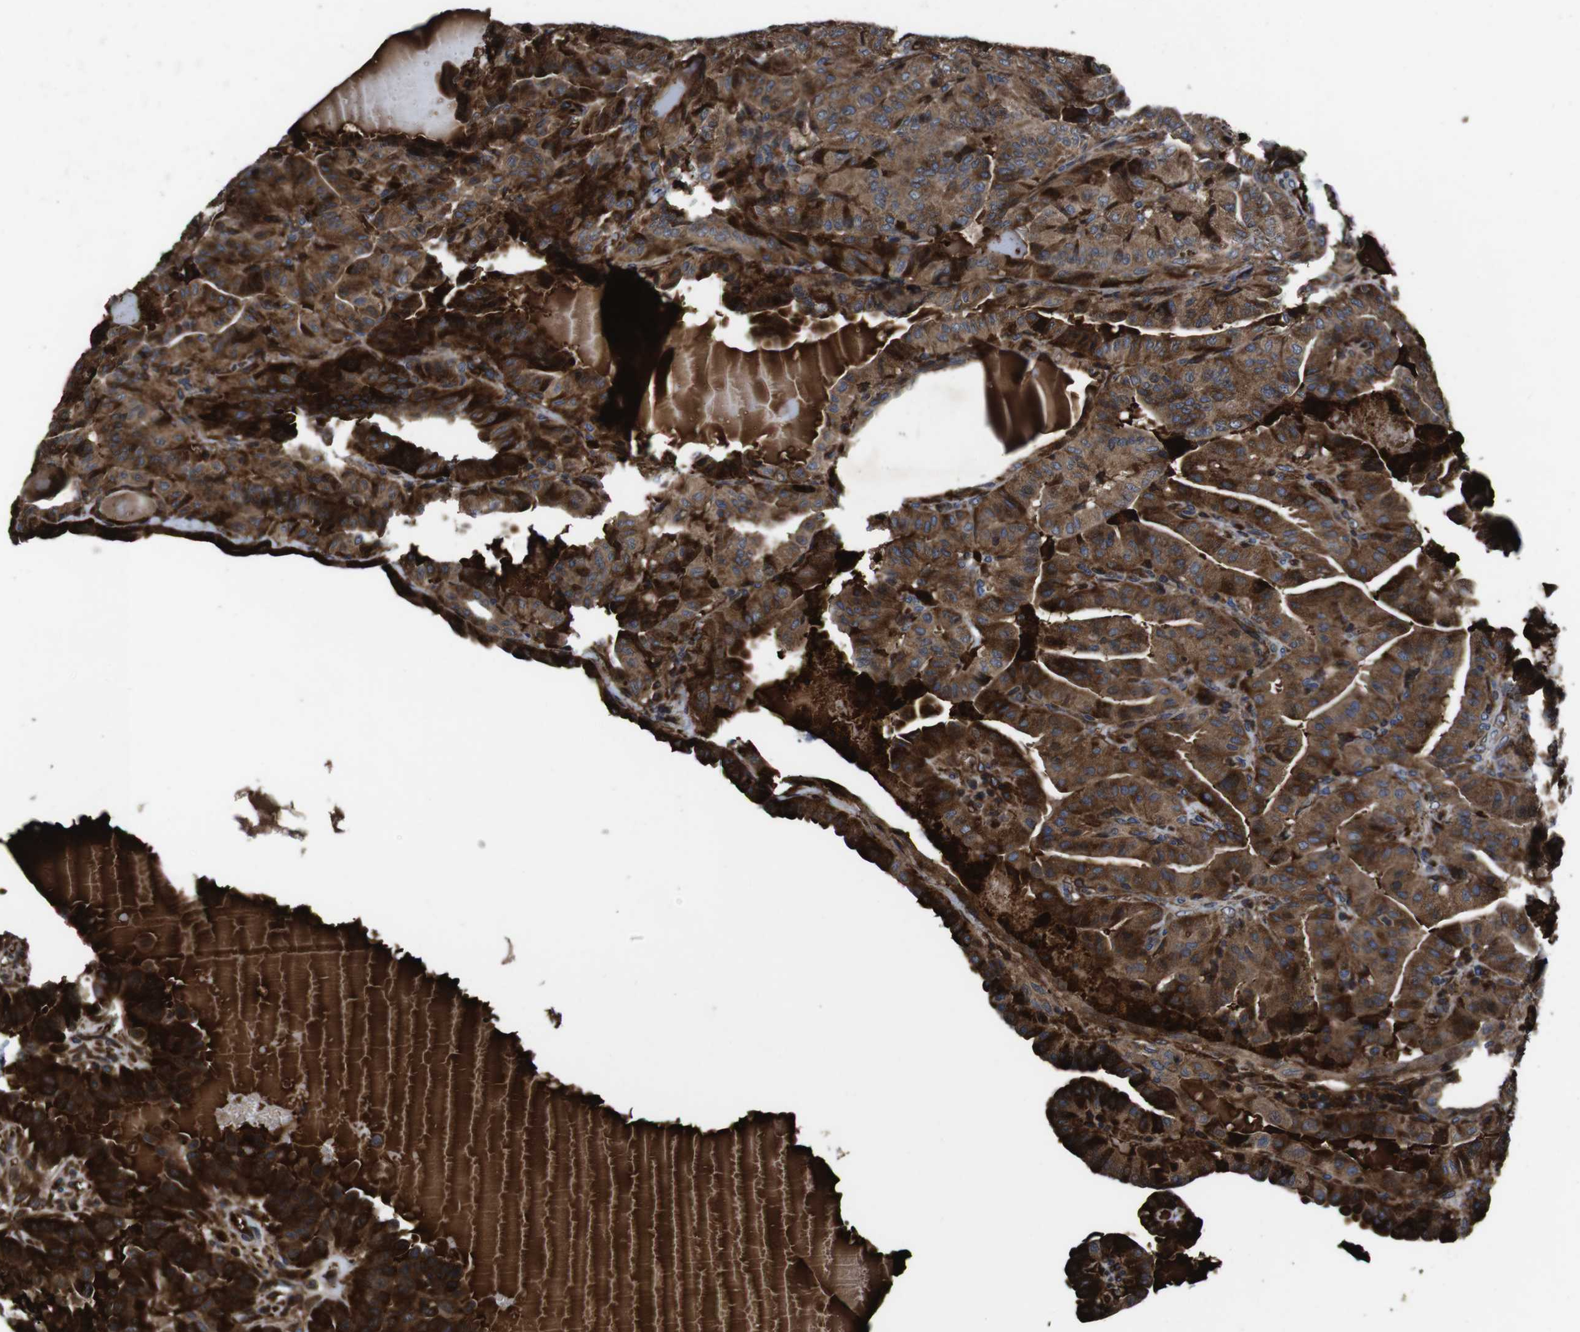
{"staining": {"intensity": "strong", "quantity": ">75%", "location": "cytoplasmic/membranous"}, "tissue": "thyroid cancer", "cell_type": "Tumor cells", "image_type": "cancer", "snomed": [{"axis": "morphology", "description": "Papillary adenocarcinoma, NOS"}, {"axis": "topography", "description": "Thyroid gland"}], "caption": "A high-resolution image shows IHC staining of thyroid cancer (papillary adenocarcinoma), which demonstrates strong cytoplasmic/membranous staining in about >75% of tumor cells.", "gene": "SMYD3", "patient": {"sex": "male", "age": 77}}